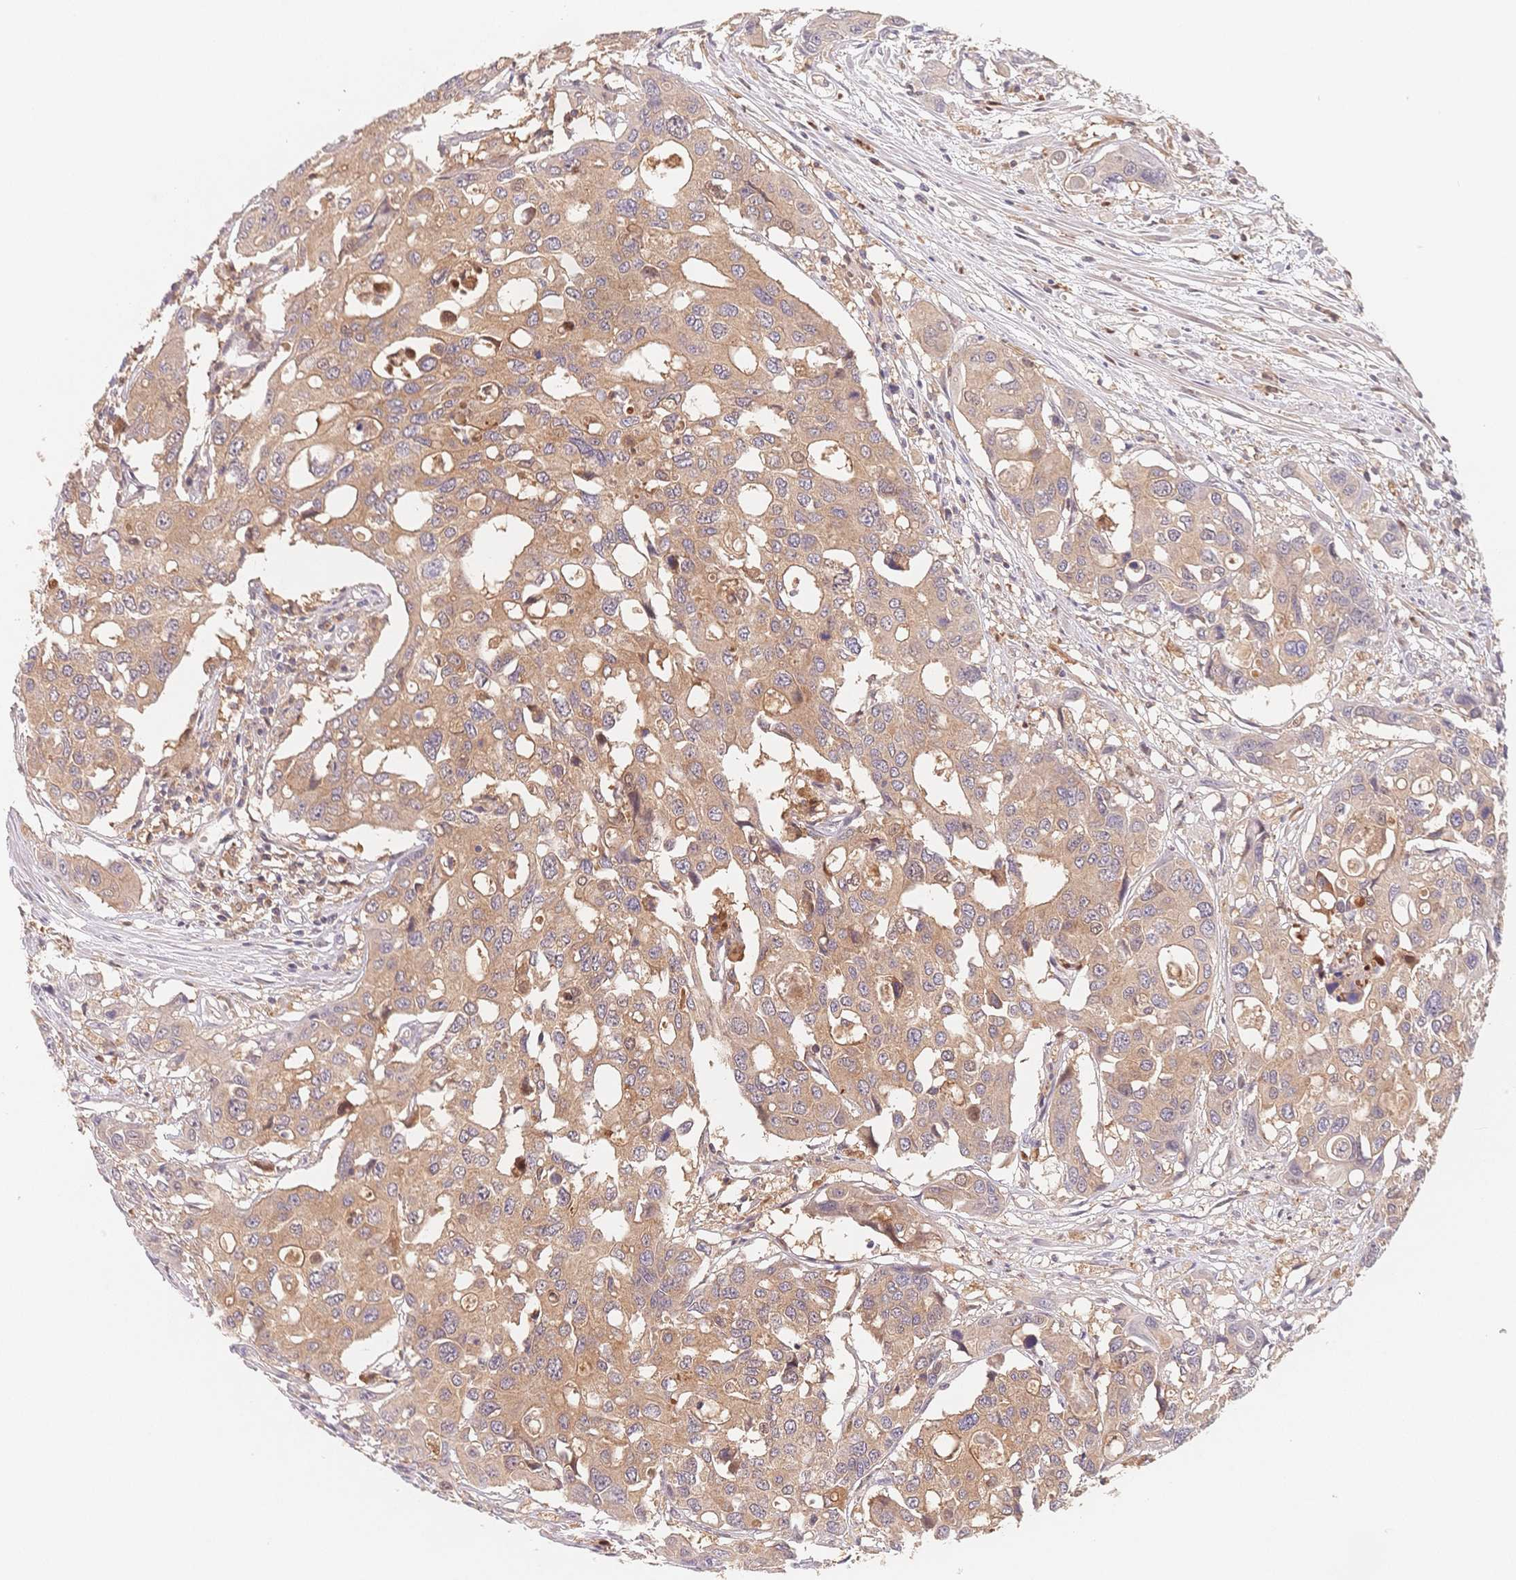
{"staining": {"intensity": "weak", "quantity": ">75%", "location": "cytoplasmic/membranous"}, "tissue": "colorectal cancer", "cell_type": "Tumor cells", "image_type": "cancer", "snomed": [{"axis": "morphology", "description": "Adenocarcinoma, NOS"}, {"axis": "topography", "description": "Colon"}], "caption": "IHC photomicrograph of colorectal adenocarcinoma stained for a protein (brown), which shows low levels of weak cytoplasmic/membranous positivity in approximately >75% of tumor cells.", "gene": "C12orf75", "patient": {"sex": "male", "age": 77}}